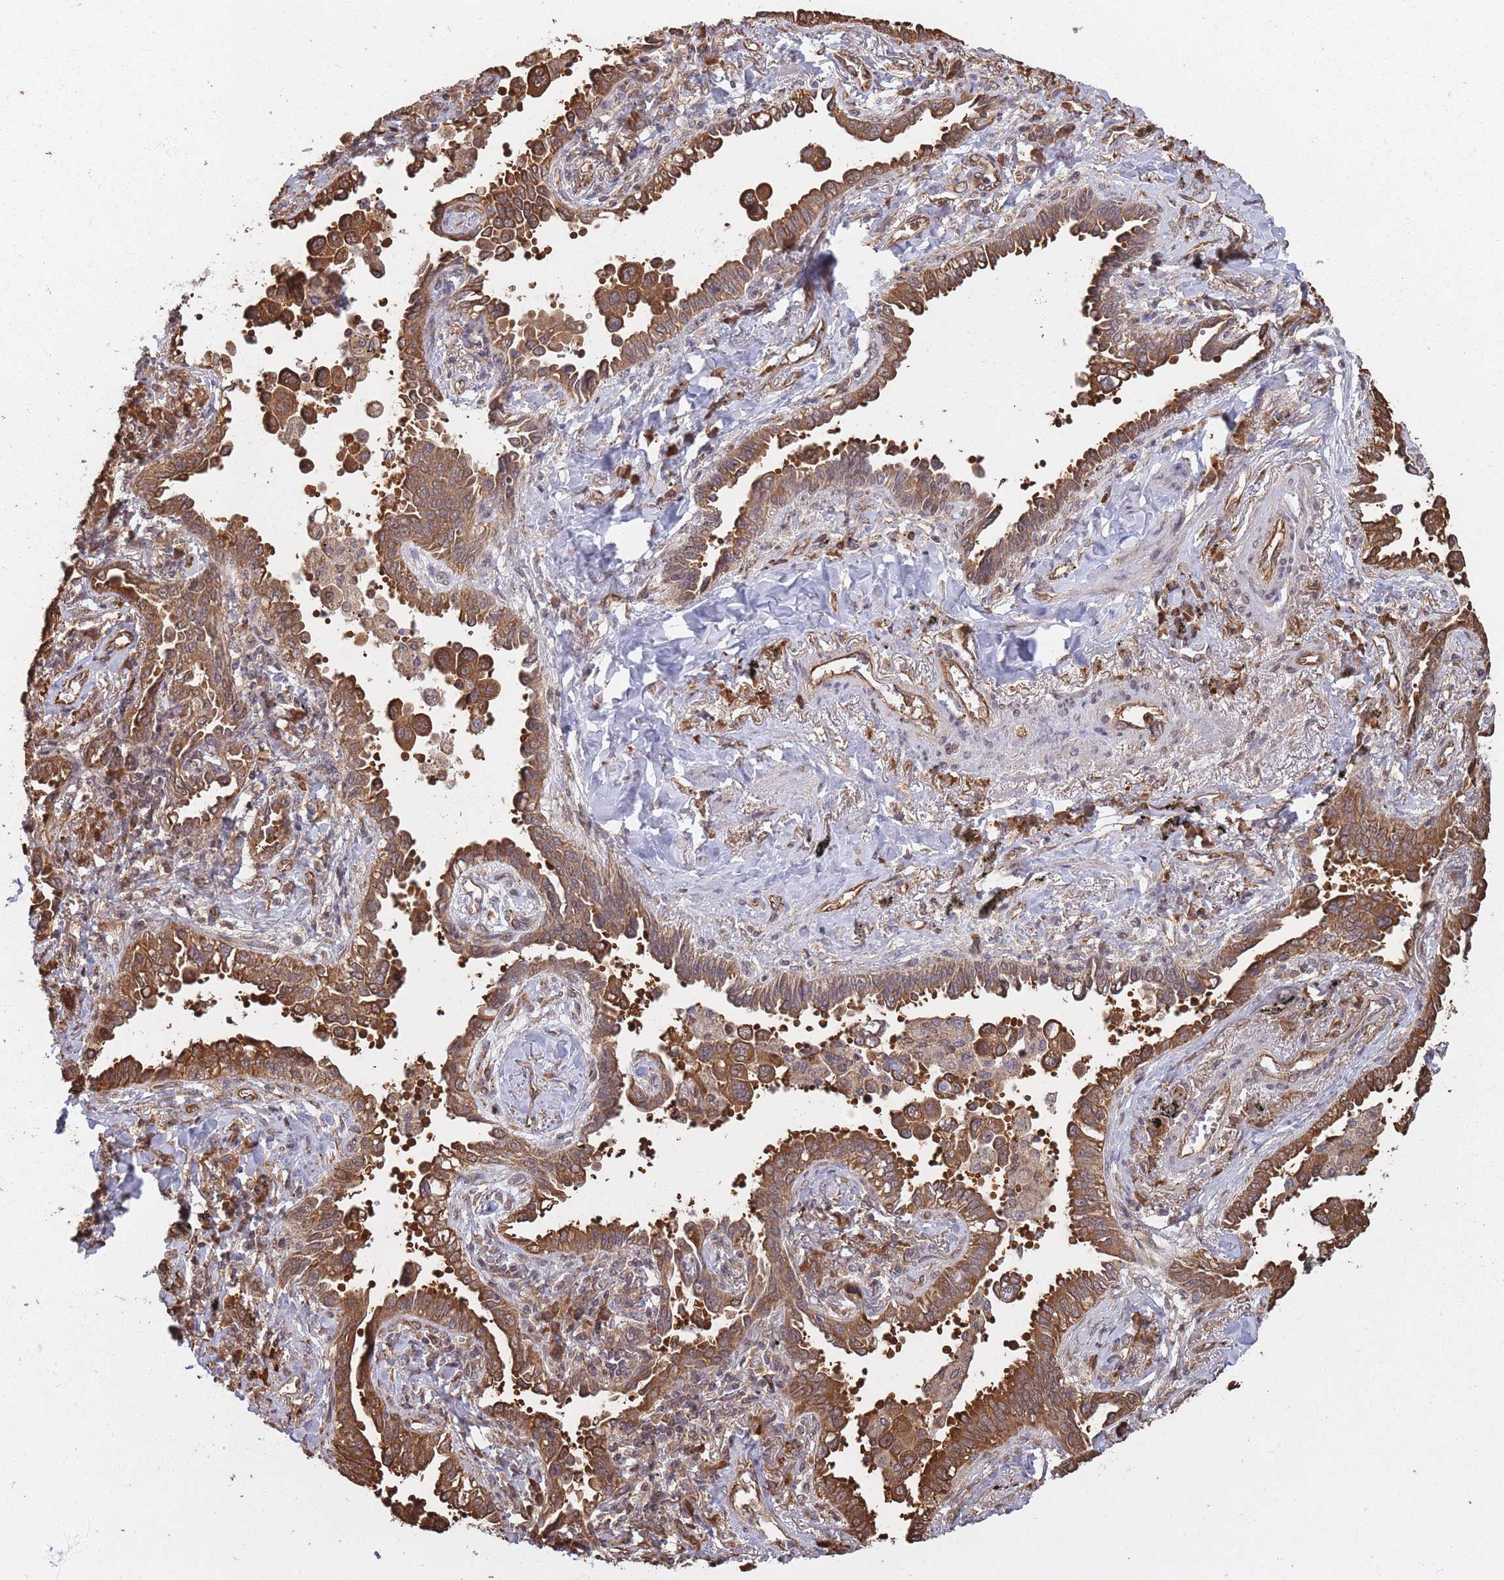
{"staining": {"intensity": "moderate", "quantity": ">75%", "location": "cytoplasmic/membranous"}, "tissue": "lung cancer", "cell_type": "Tumor cells", "image_type": "cancer", "snomed": [{"axis": "morphology", "description": "Adenocarcinoma, NOS"}, {"axis": "topography", "description": "Lung"}], "caption": "Protein staining of adenocarcinoma (lung) tissue demonstrates moderate cytoplasmic/membranous expression in approximately >75% of tumor cells.", "gene": "ARL13B", "patient": {"sex": "male", "age": 67}}